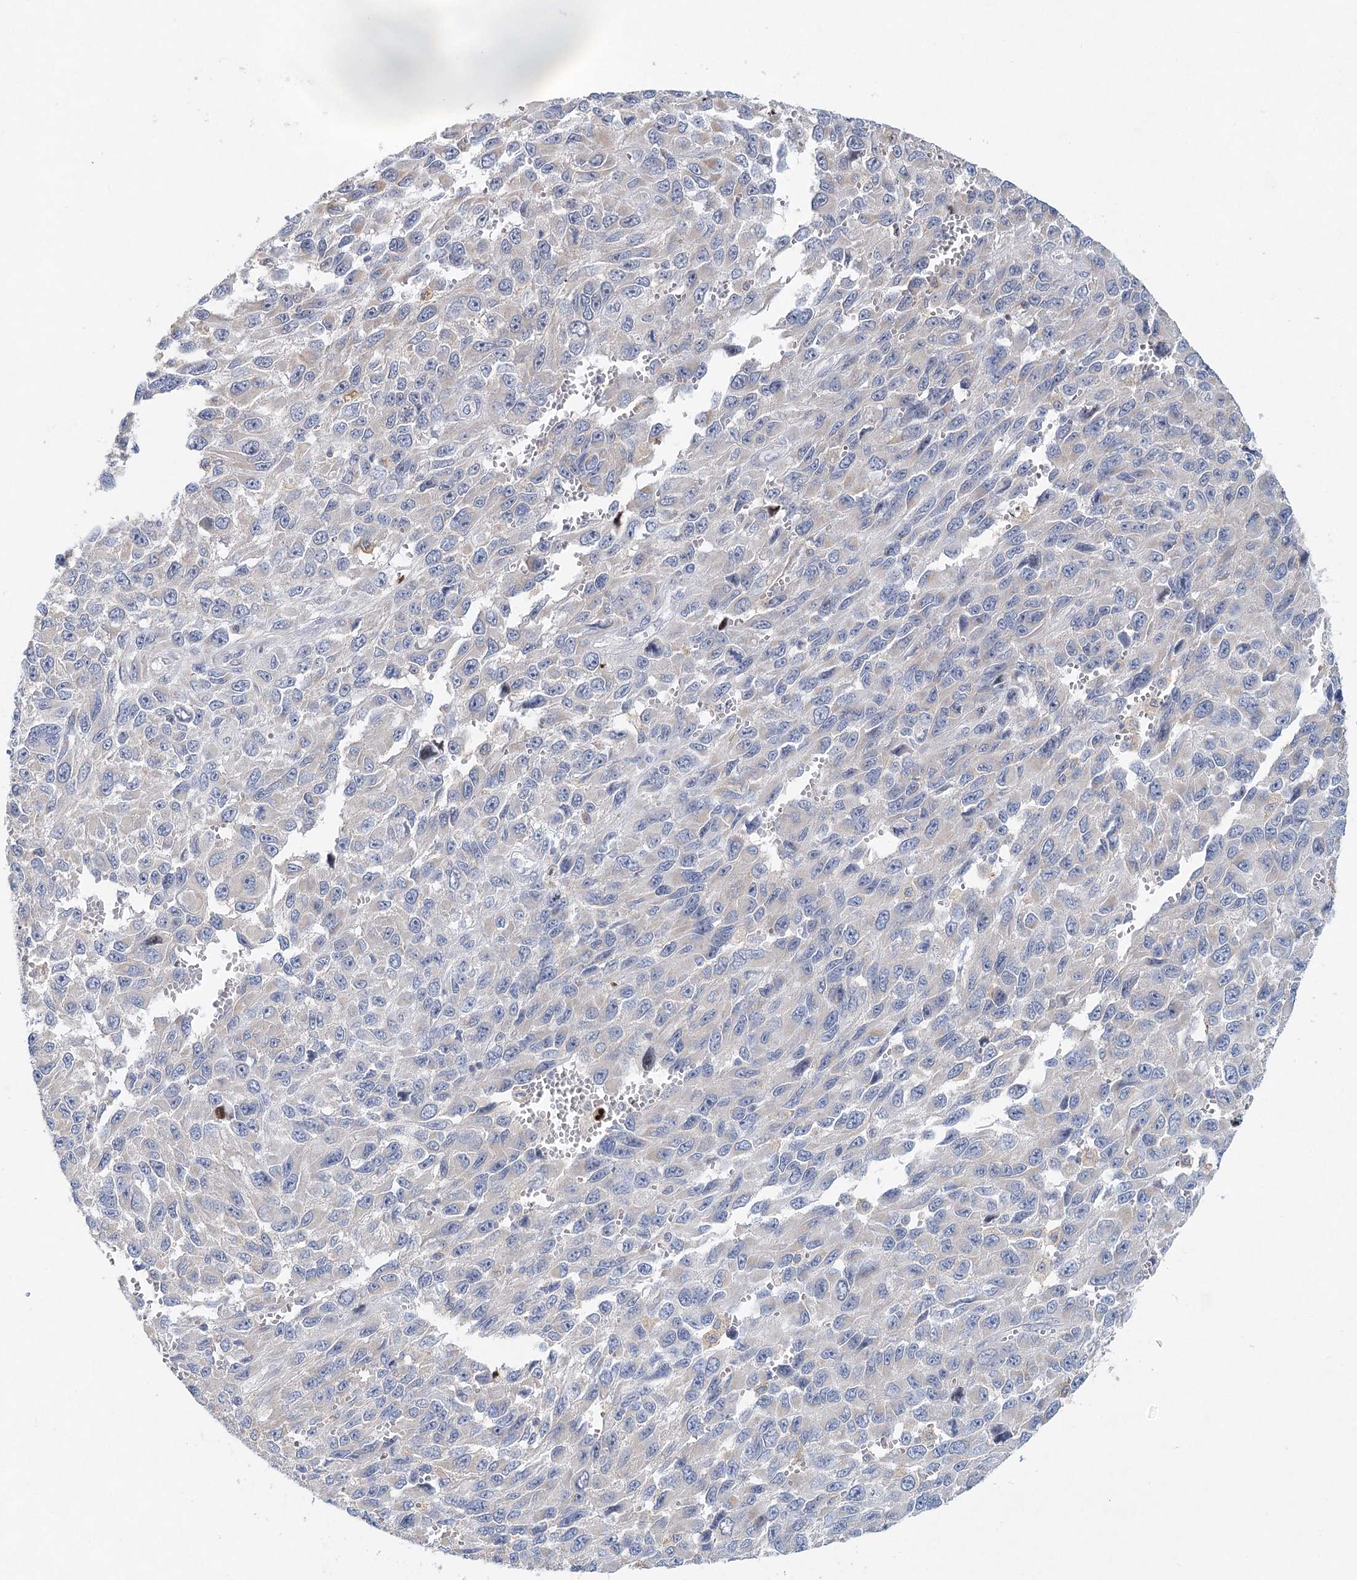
{"staining": {"intensity": "weak", "quantity": "<25%", "location": "cytoplasmic/membranous"}, "tissue": "melanoma", "cell_type": "Tumor cells", "image_type": "cancer", "snomed": [{"axis": "morphology", "description": "Normal tissue, NOS"}, {"axis": "morphology", "description": "Malignant melanoma, NOS"}, {"axis": "topography", "description": "Skin"}], "caption": "High magnification brightfield microscopy of melanoma stained with DAB (3,3'-diaminobenzidine) (brown) and counterstained with hematoxylin (blue): tumor cells show no significant positivity.", "gene": "XPO6", "patient": {"sex": "female", "age": 96}}